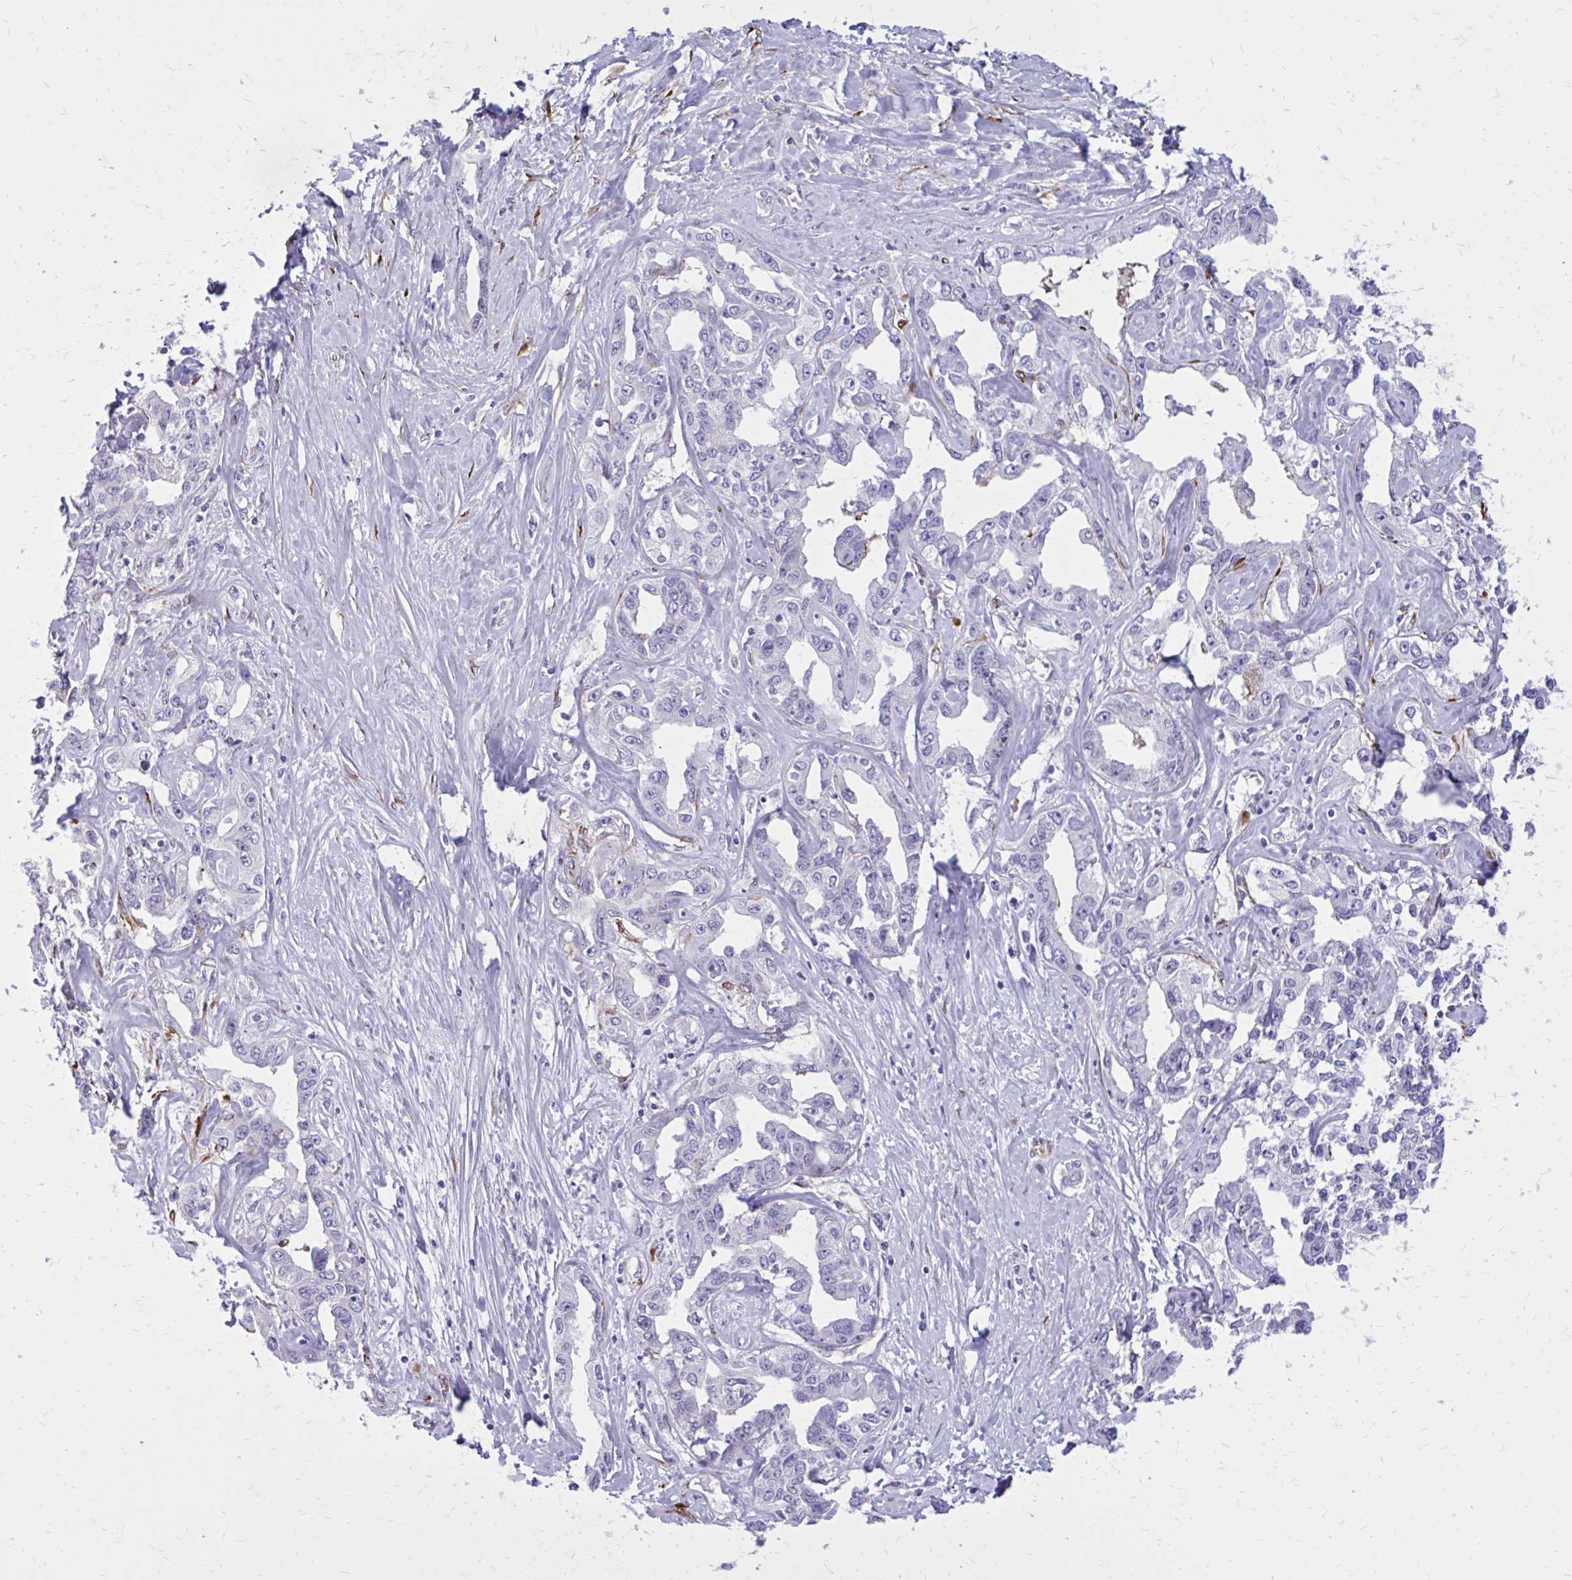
{"staining": {"intensity": "negative", "quantity": "none", "location": "none"}, "tissue": "liver cancer", "cell_type": "Tumor cells", "image_type": "cancer", "snomed": [{"axis": "morphology", "description": "Cholangiocarcinoma"}, {"axis": "topography", "description": "Liver"}], "caption": "Tumor cells are negative for brown protein staining in liver cancer.", "gene": "BEND5", "patient": {"sex": "male", "age": 59}}